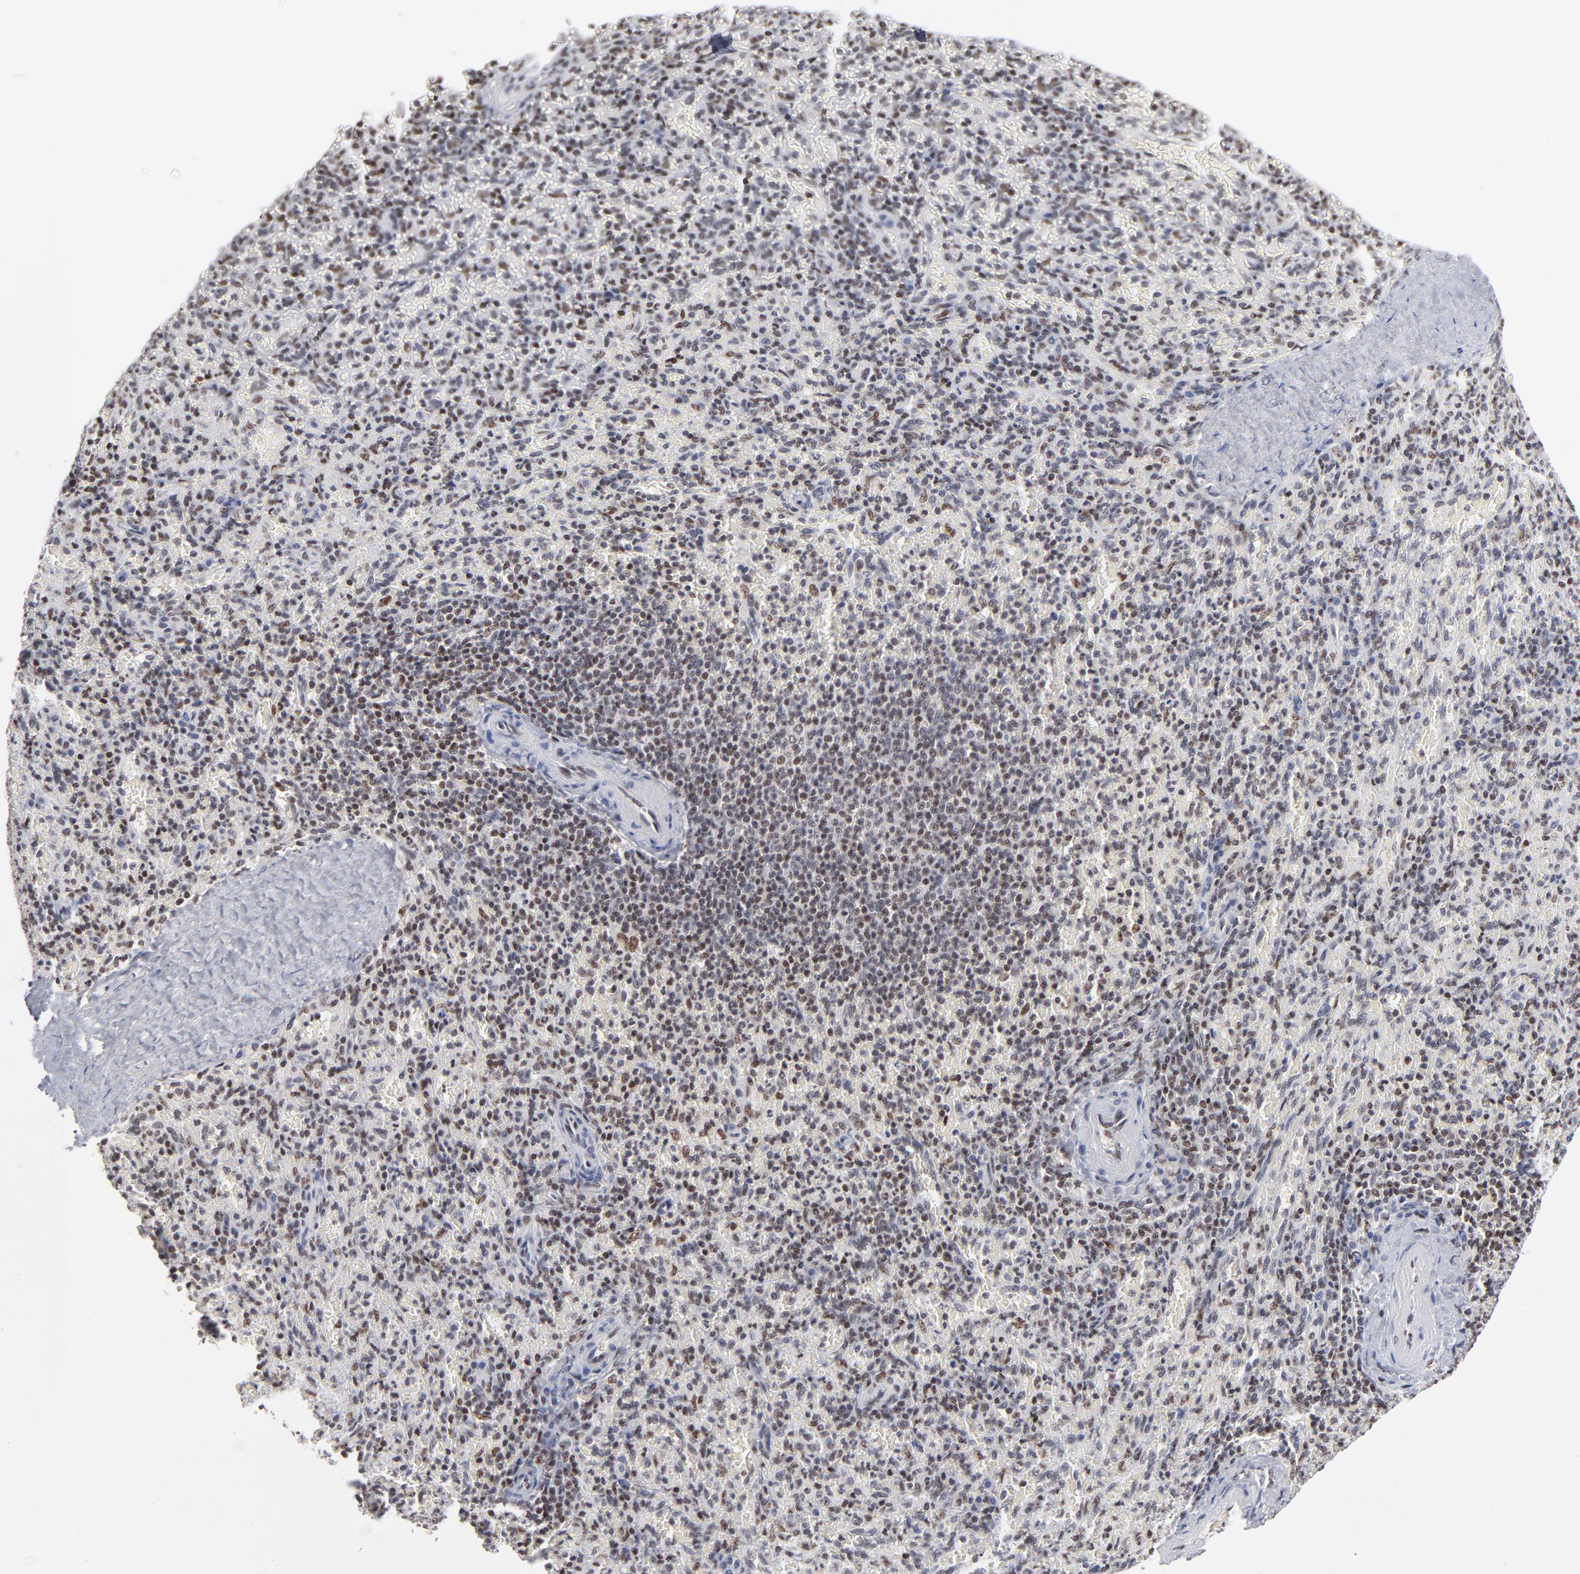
{"staining": {"intensity": "weak", "quantity": "25%-75%", "location": "nuclear"}, "tissue": "spleen", "cell_type": "Cells in red pulp", "image_type": "normal", "snomed": [{"axis": "morphology", "description": "Normal tissue, NOS"}, {"axis": "topography", "description": "Spleen"}], "caption": "Immunohistochemical staining of unremarkable spleen displays 25%-75% levels of weak nuclear protein positivity in approximately 25%-75% of cells in red pulp.", "gene": "MAX", "patient": {"sex": "female", "age": 43}}